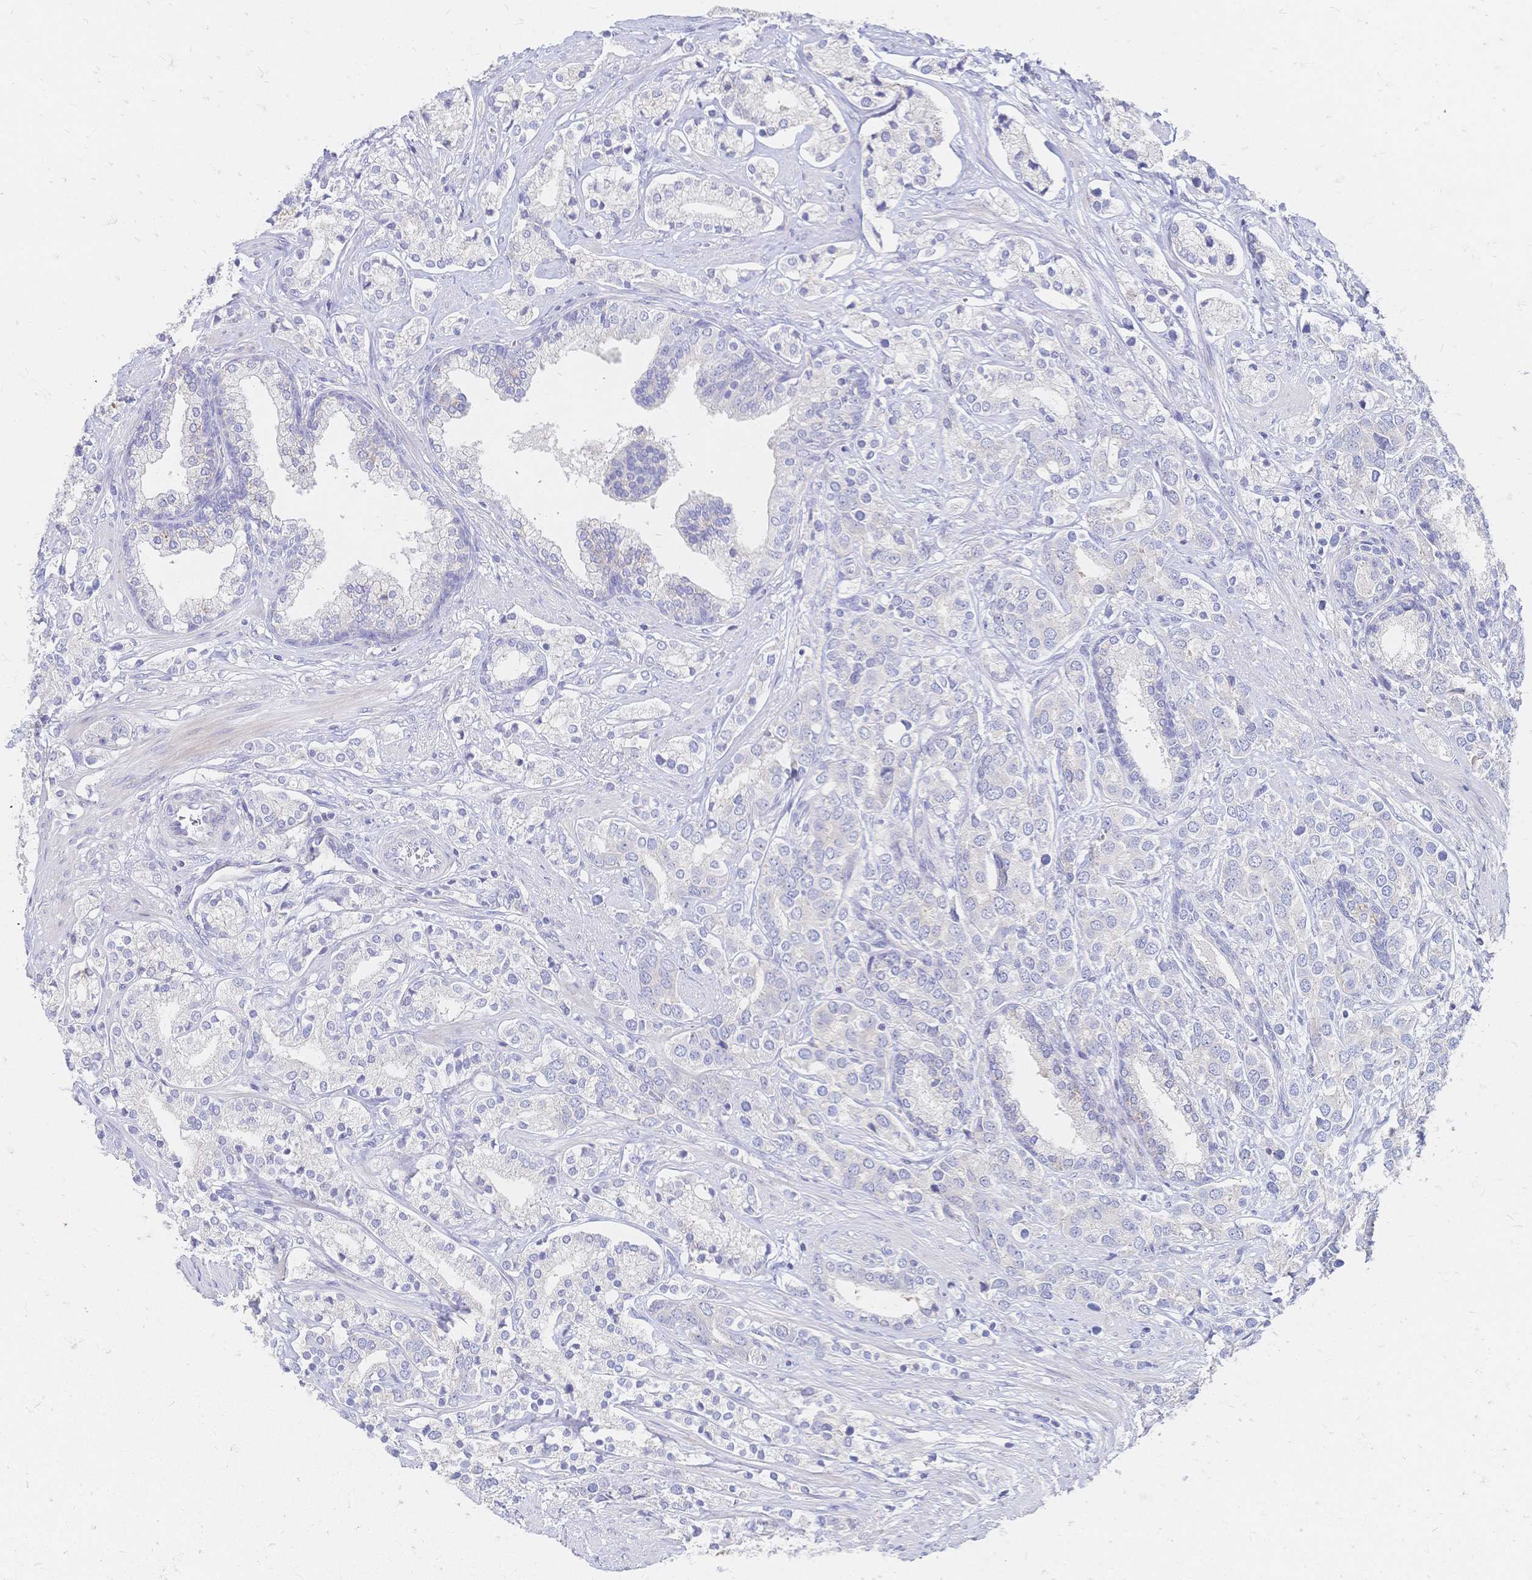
{"staining": {"intensity": "negative", "quantity": "none", "location": "none"}, "tissue": "prostate cancer", "cell_type": "Tumor cells", "image_type": "cancer", "snomed": [{"axis": "morphology", "description": "Adenocarcinoma, High grade"}, {"axis": "topography", "description": "Prostate"}], "caption": "This is an immunohistochemistry (IHC) histopathology image of adenocarcinoma (high-grade) (prostate). There is no staining in tumor cells.", "gene": "VWC2L", "patient": {"sex": "male", "age": 58}}